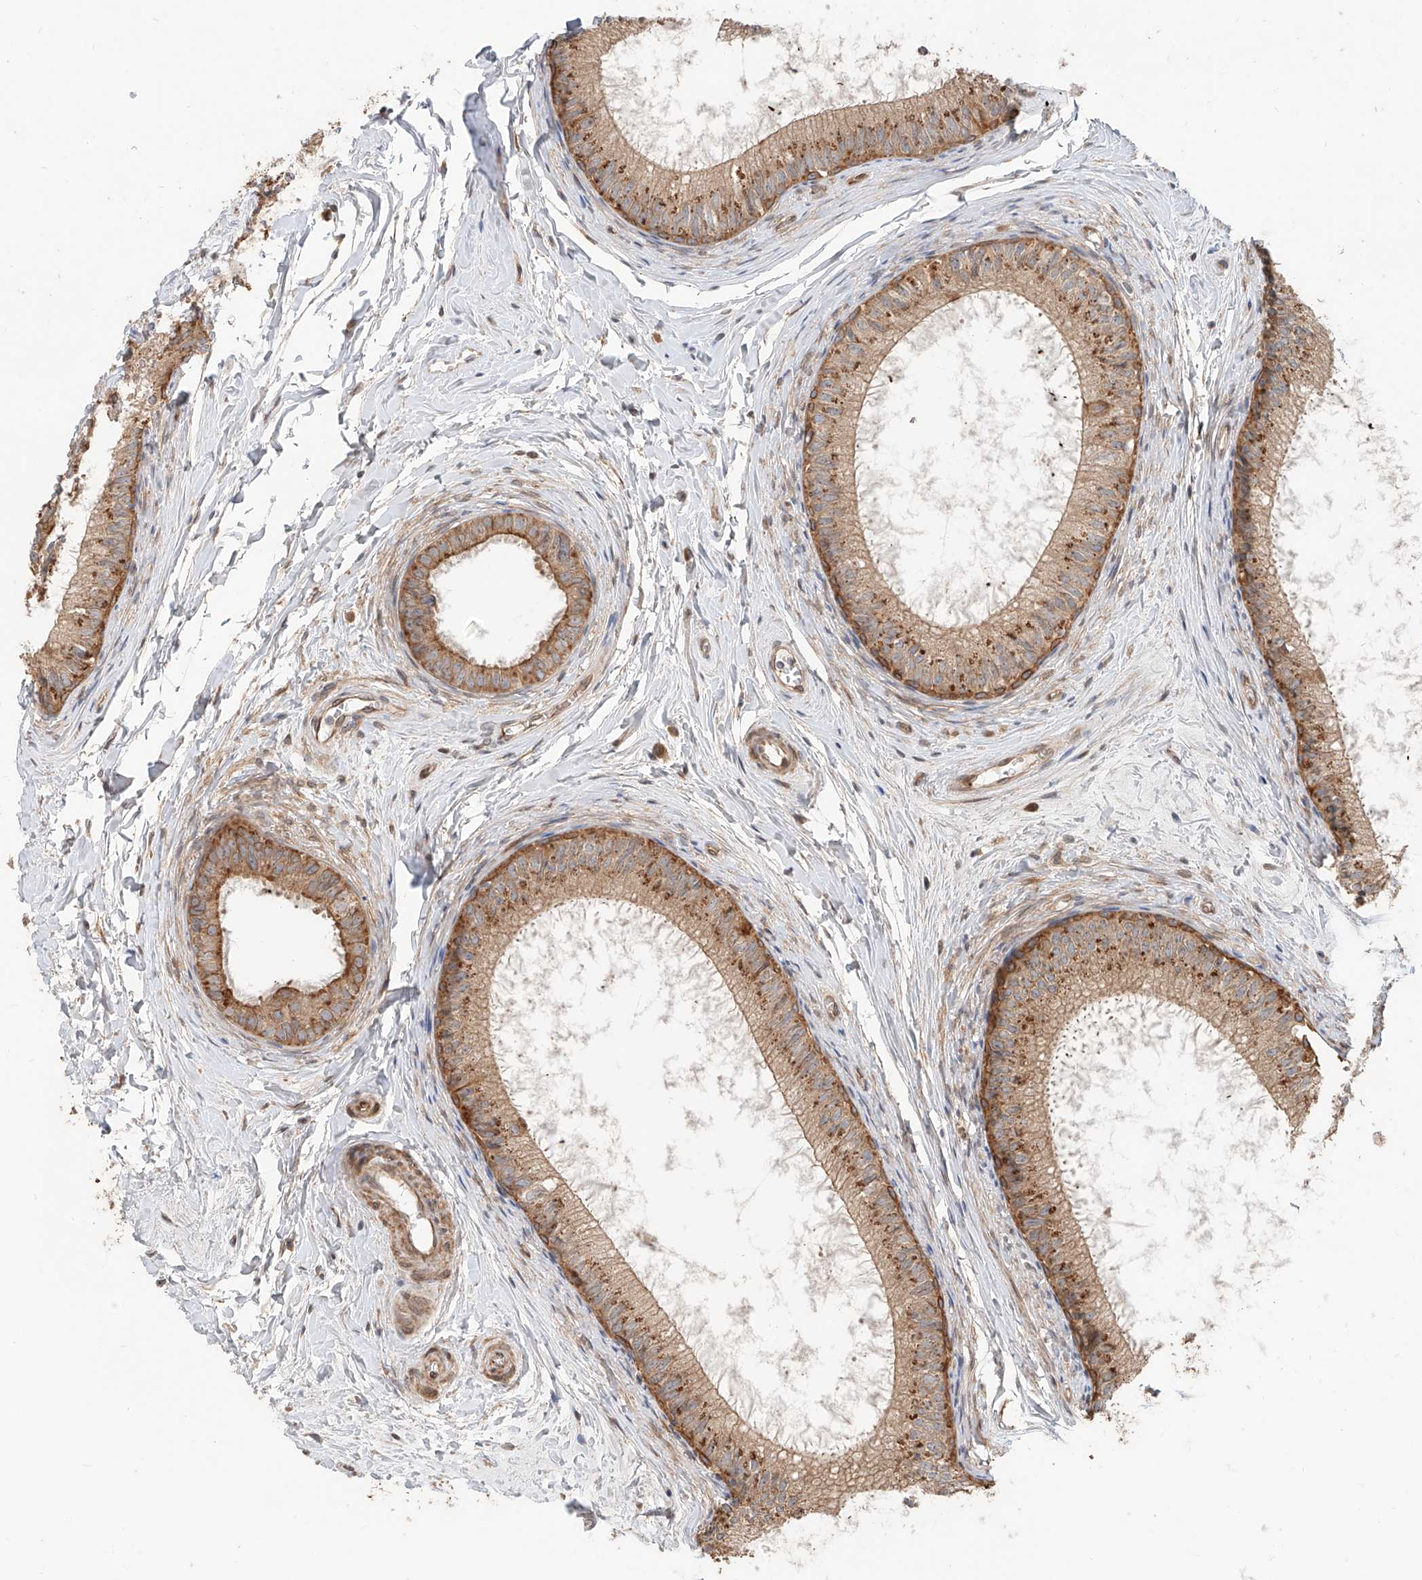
{"staining": {"intensity": "strong", "quantity": "25%-75%", "location": "cytoplasmic/membranous"}, "tissue": "epididymis", "cell_type": "Glandular cells", "image_type": "normal", "snomed": [{"axis": "morphology", "description": "Normal tissue, NOS"}, {"axis": "topography", "description": "Epididymis"}], "caption": "Immunohistochemistry (IHC) micrograph of benign epididymis: human epididymis stained using IHC reveals high levels of strong protein expression localized specifically in the cytoplasmic/membranous of glandular cells, appearing as a cytoplasmic/membranous brown color.", "gene": "CEP162", "patient": {"sex": "male", "age": 34}}